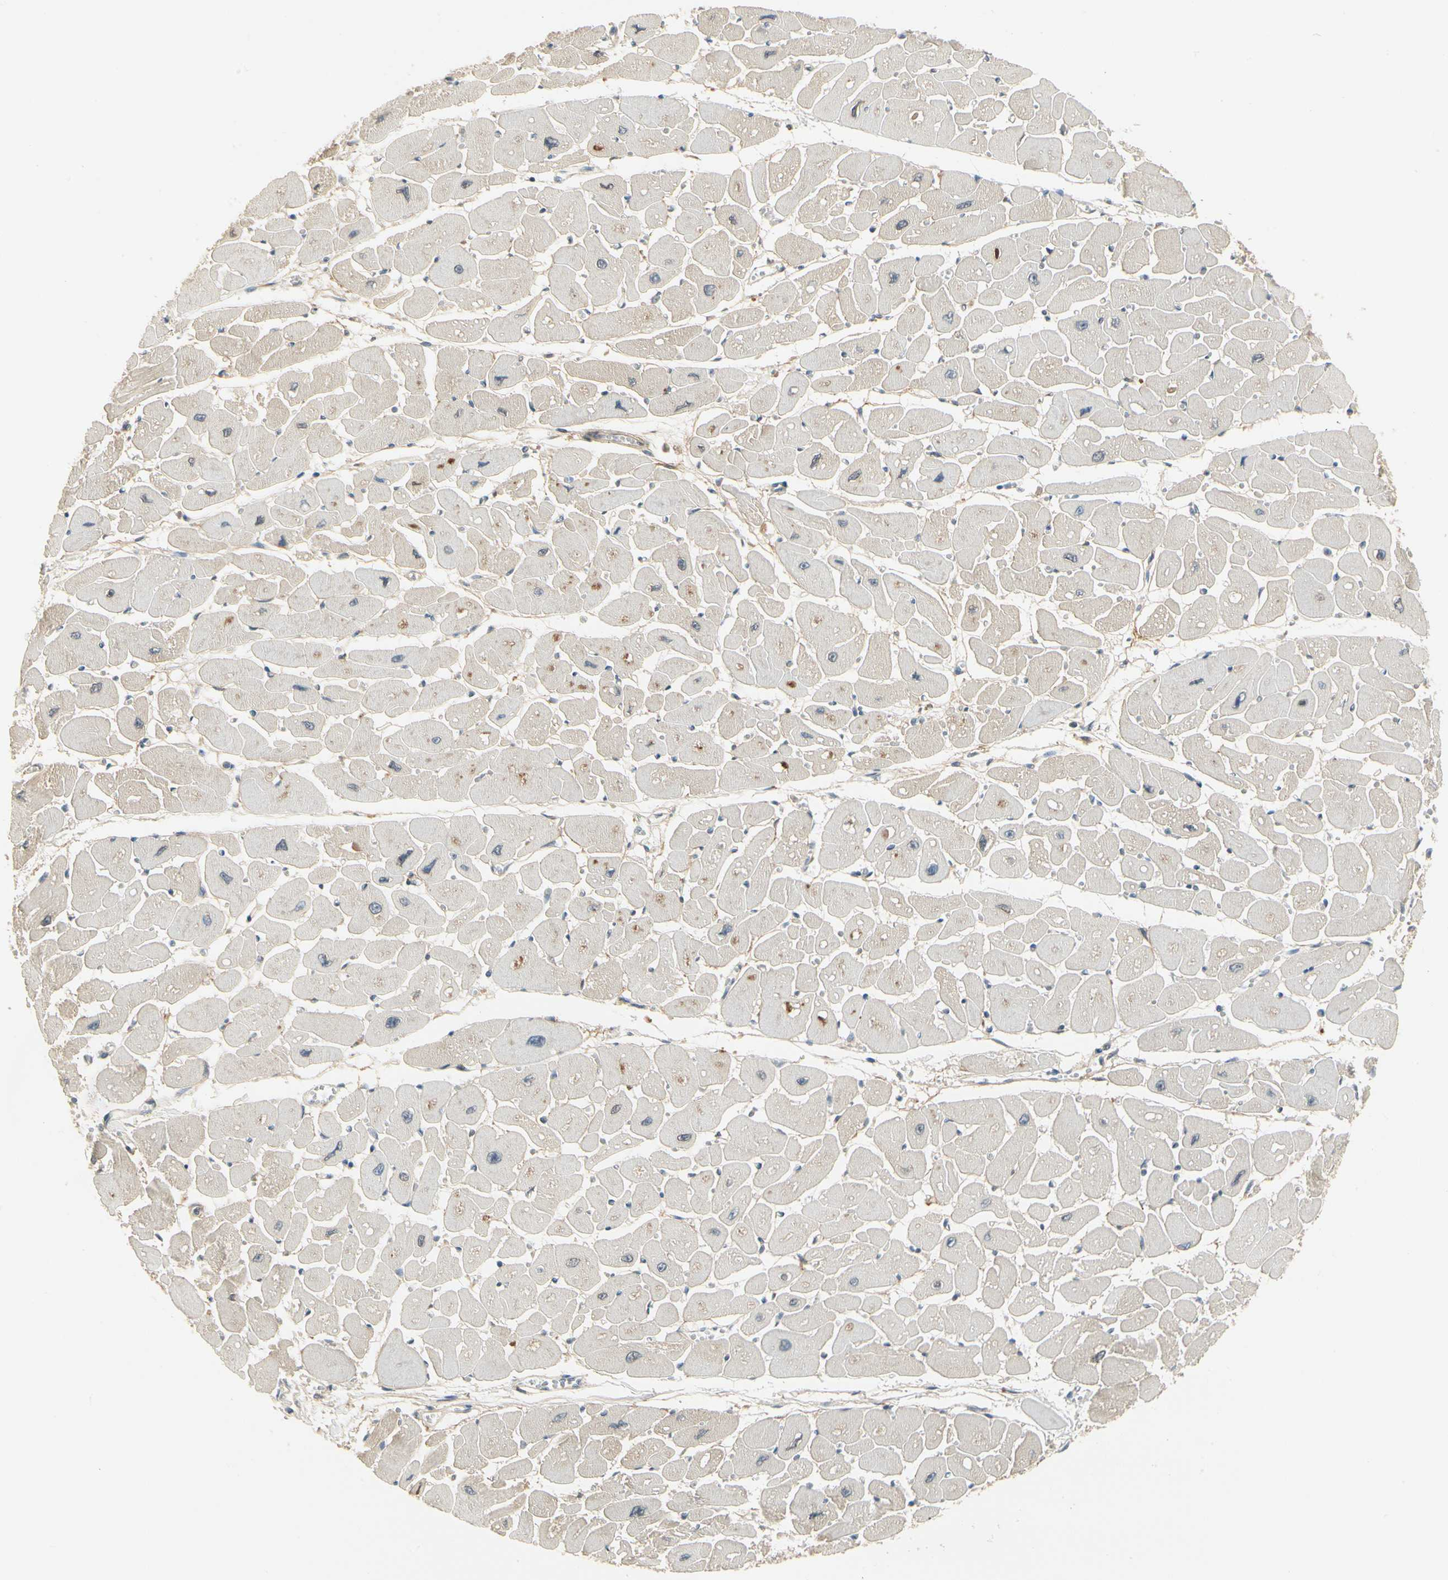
{"staining": {"intensity": "weak", "quantity": "25%-75%", "location": "cytoplasmic/membranous,nuclear"}, "tissue": "heart muscle", "cell_type": "Cardiomyocytes", "image_type": "normal", "snomed": [{"axis": "morphology", "description": "Normal tissue, NOS"}, {"axis": "topography", "description": "Heart"}], "caption": "Immunohistochemistry (IHC) (DAB) staining of normal human heart muscle demonstrates weak cytoplasmic/membranous,nuclear protein positivity in about 25%-75% of cardiomyocytes.", "gene": "EPHB3", "patient": {"sex": "female", "age": 54}}